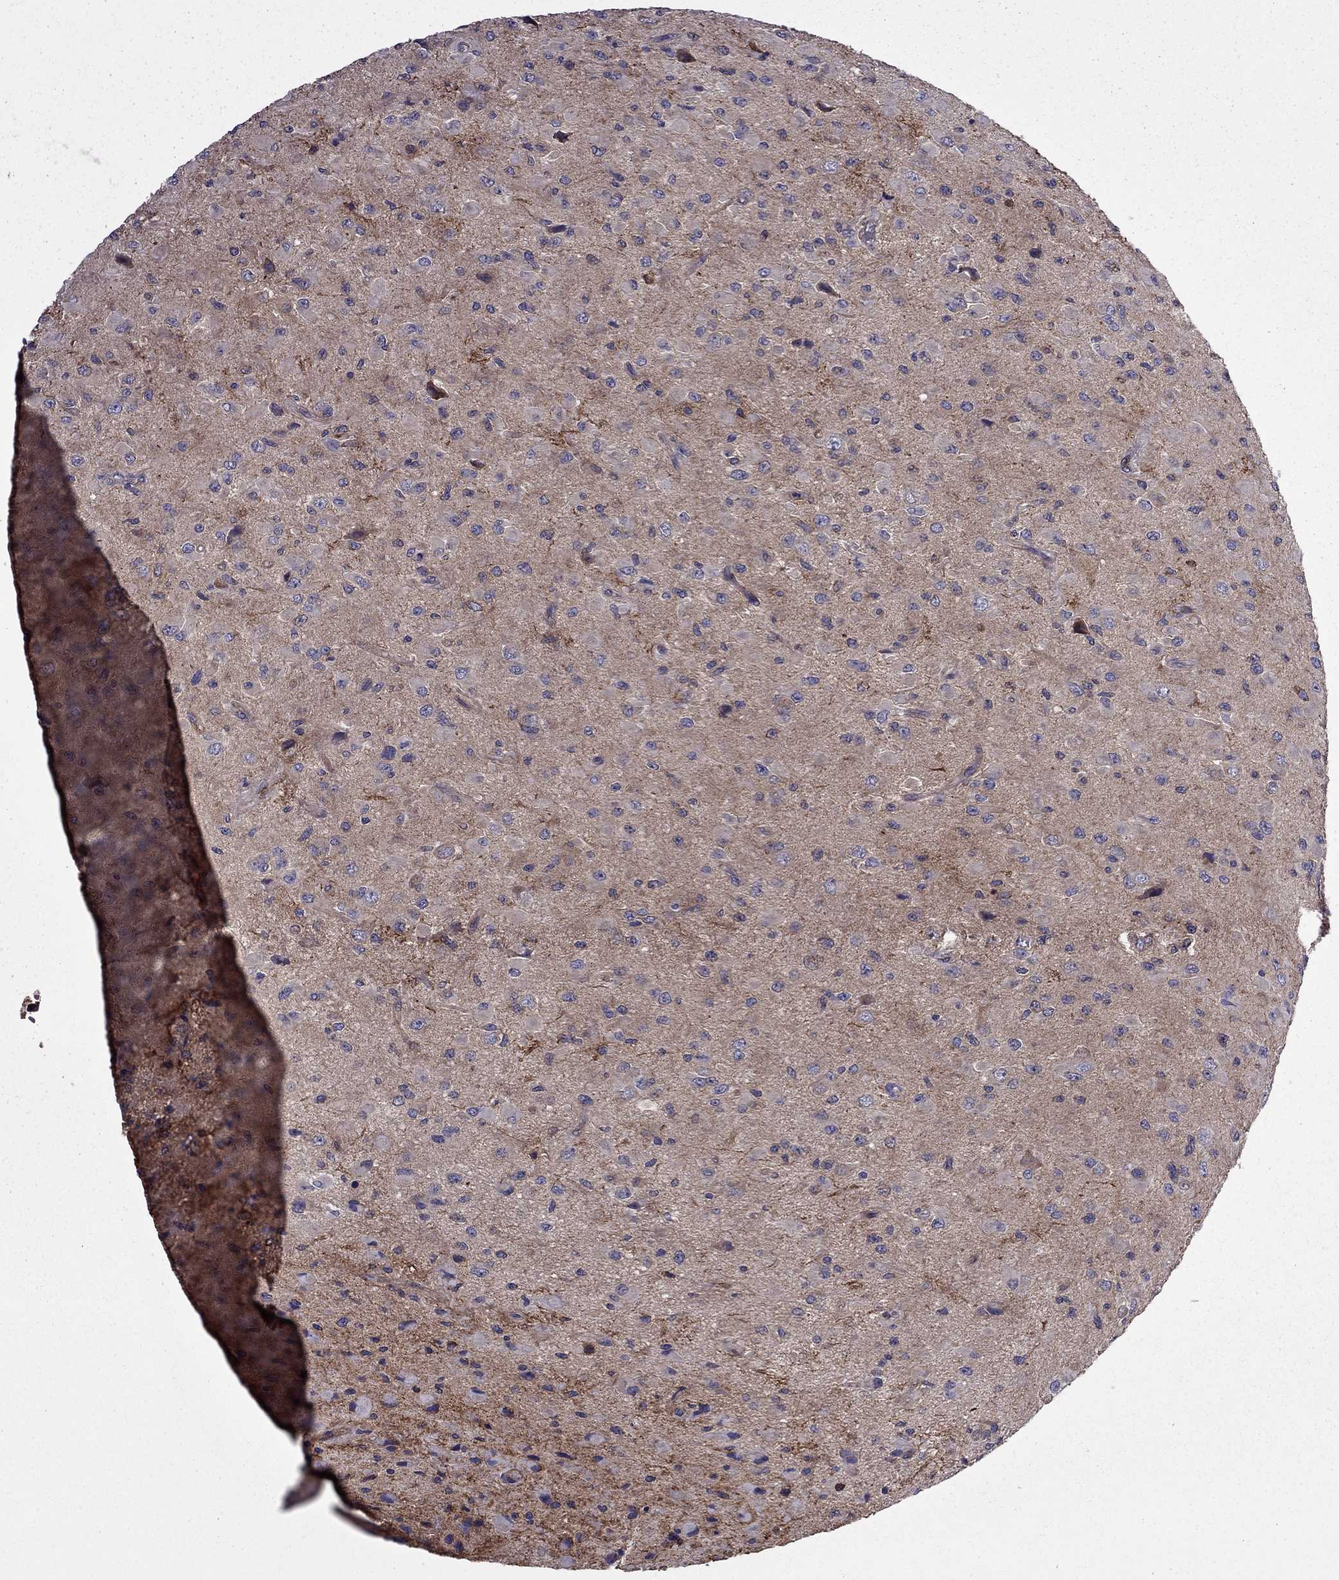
{"staining": {"intensity": "strong", "quantity": "<25%", "location": "cytoplasmic/membranous"}, "tissue": "glioma", "cell_type": "Tumor cells", "image_type": "cancer", "snomed": [{"axis": "morphology", "description": "Glioma, malignant, High grade"}, {"axis": "topography", "description": "Cerebral cortex"}], "caption": "Immunohistochemical staining of human glioma demonstrates strong cytoplasmic/membranous protein positivity in approximately <25% of tumor cells.", "gene": "ITGB1", "patient": {"sex": "male", "age": 35}}